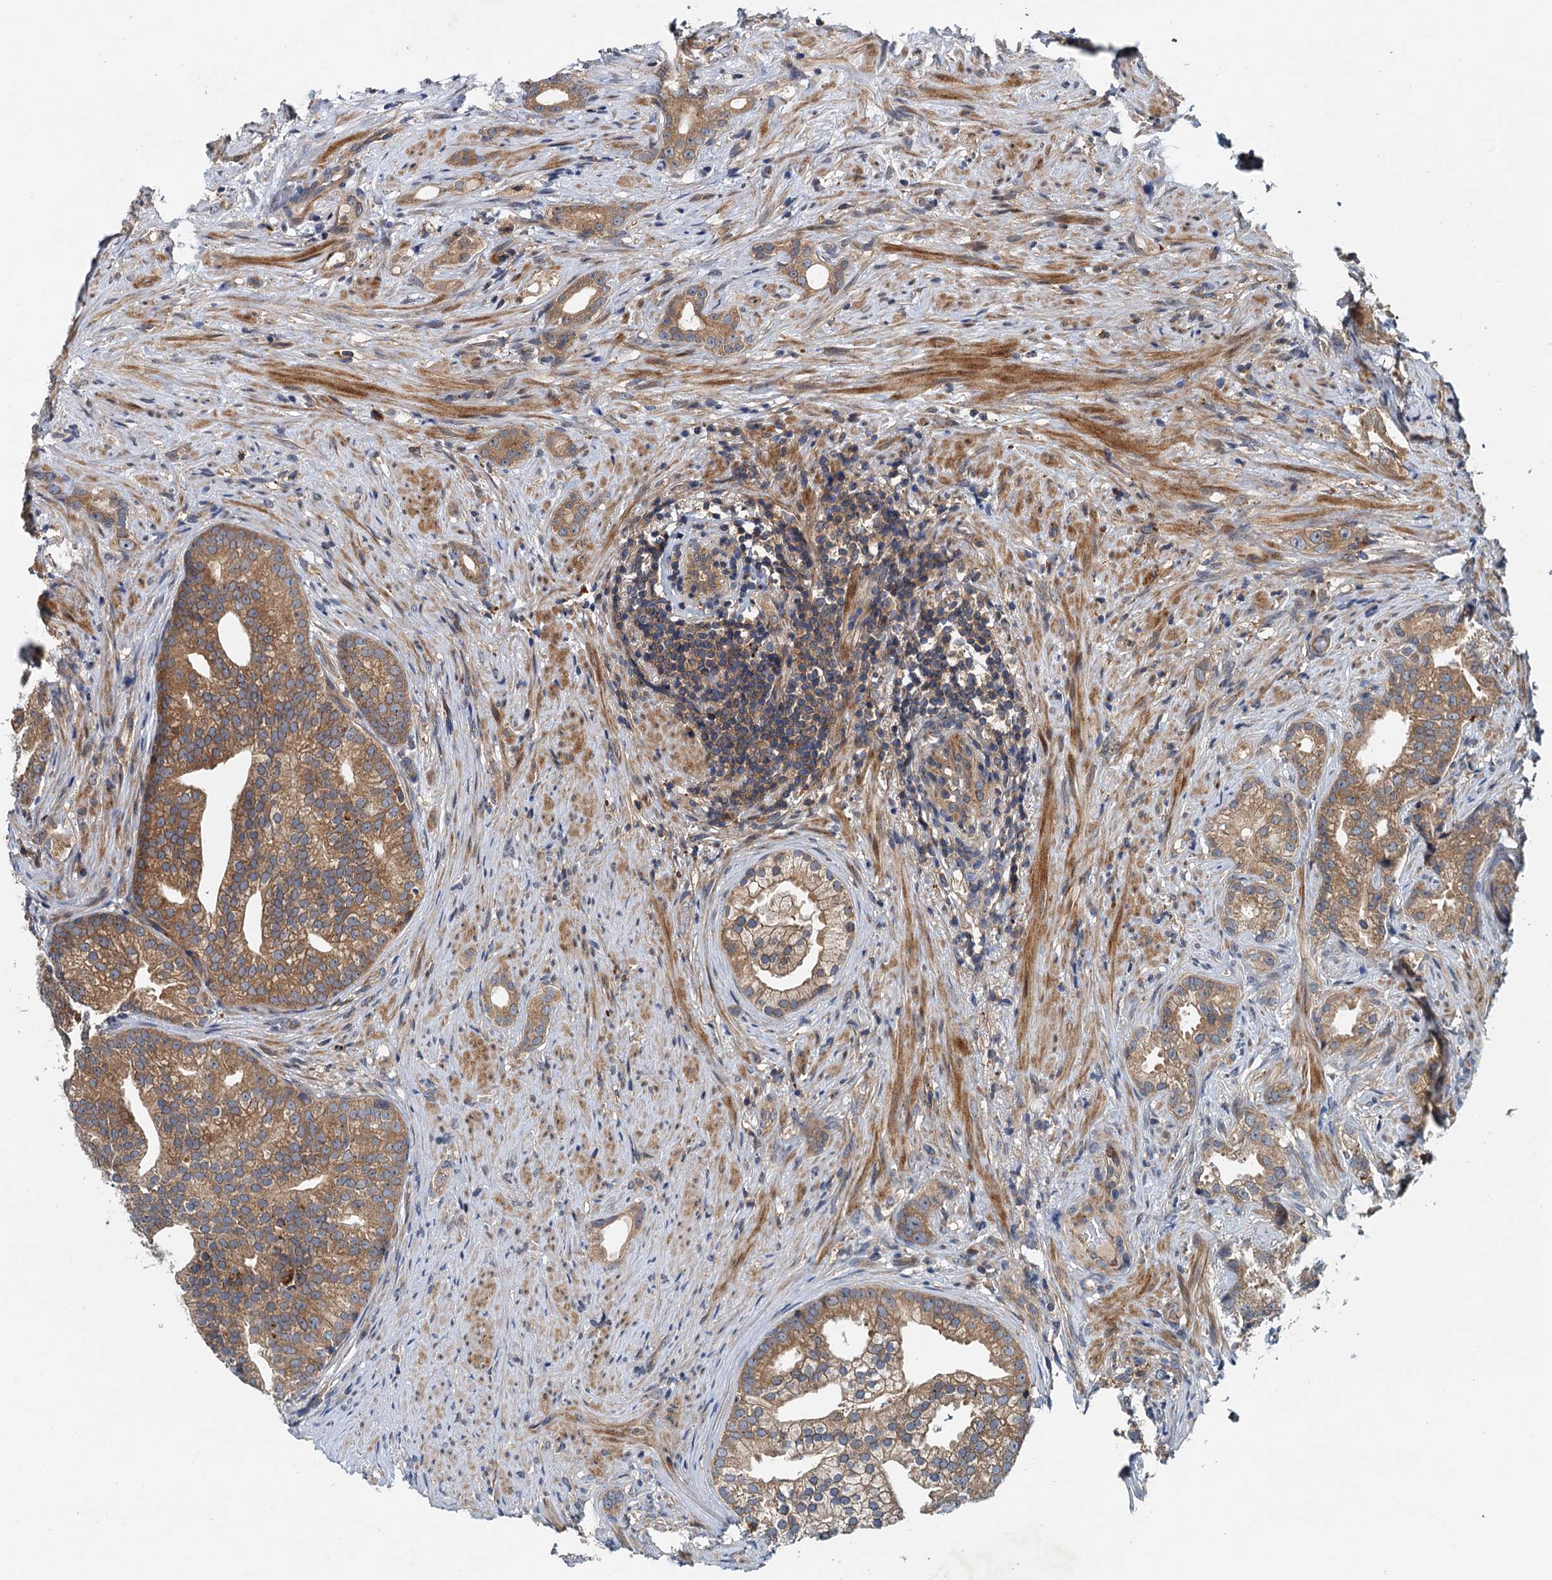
{"staining": {"intensity": "moderate", "quantity": ">75%", "location": "cytoplasmic/membranous"}, "tissue": "prostate cancer", "cell_type": "Tumor cells", "image_type": "cancer", "snomed": [{"axis": "morphology", "description": "Adenocarcinoma, Low grade"}, {"axis": "topography", "description": "Prostate"}], "caption": "Prostate cancer stained with DAB immunohistochemistry shows medium levels of moderate cytoplasmic/membranous staining in approximately >75% of tumor cells.", "gene": "EFL1", "patient": {"sex": "male", "age": 71}}